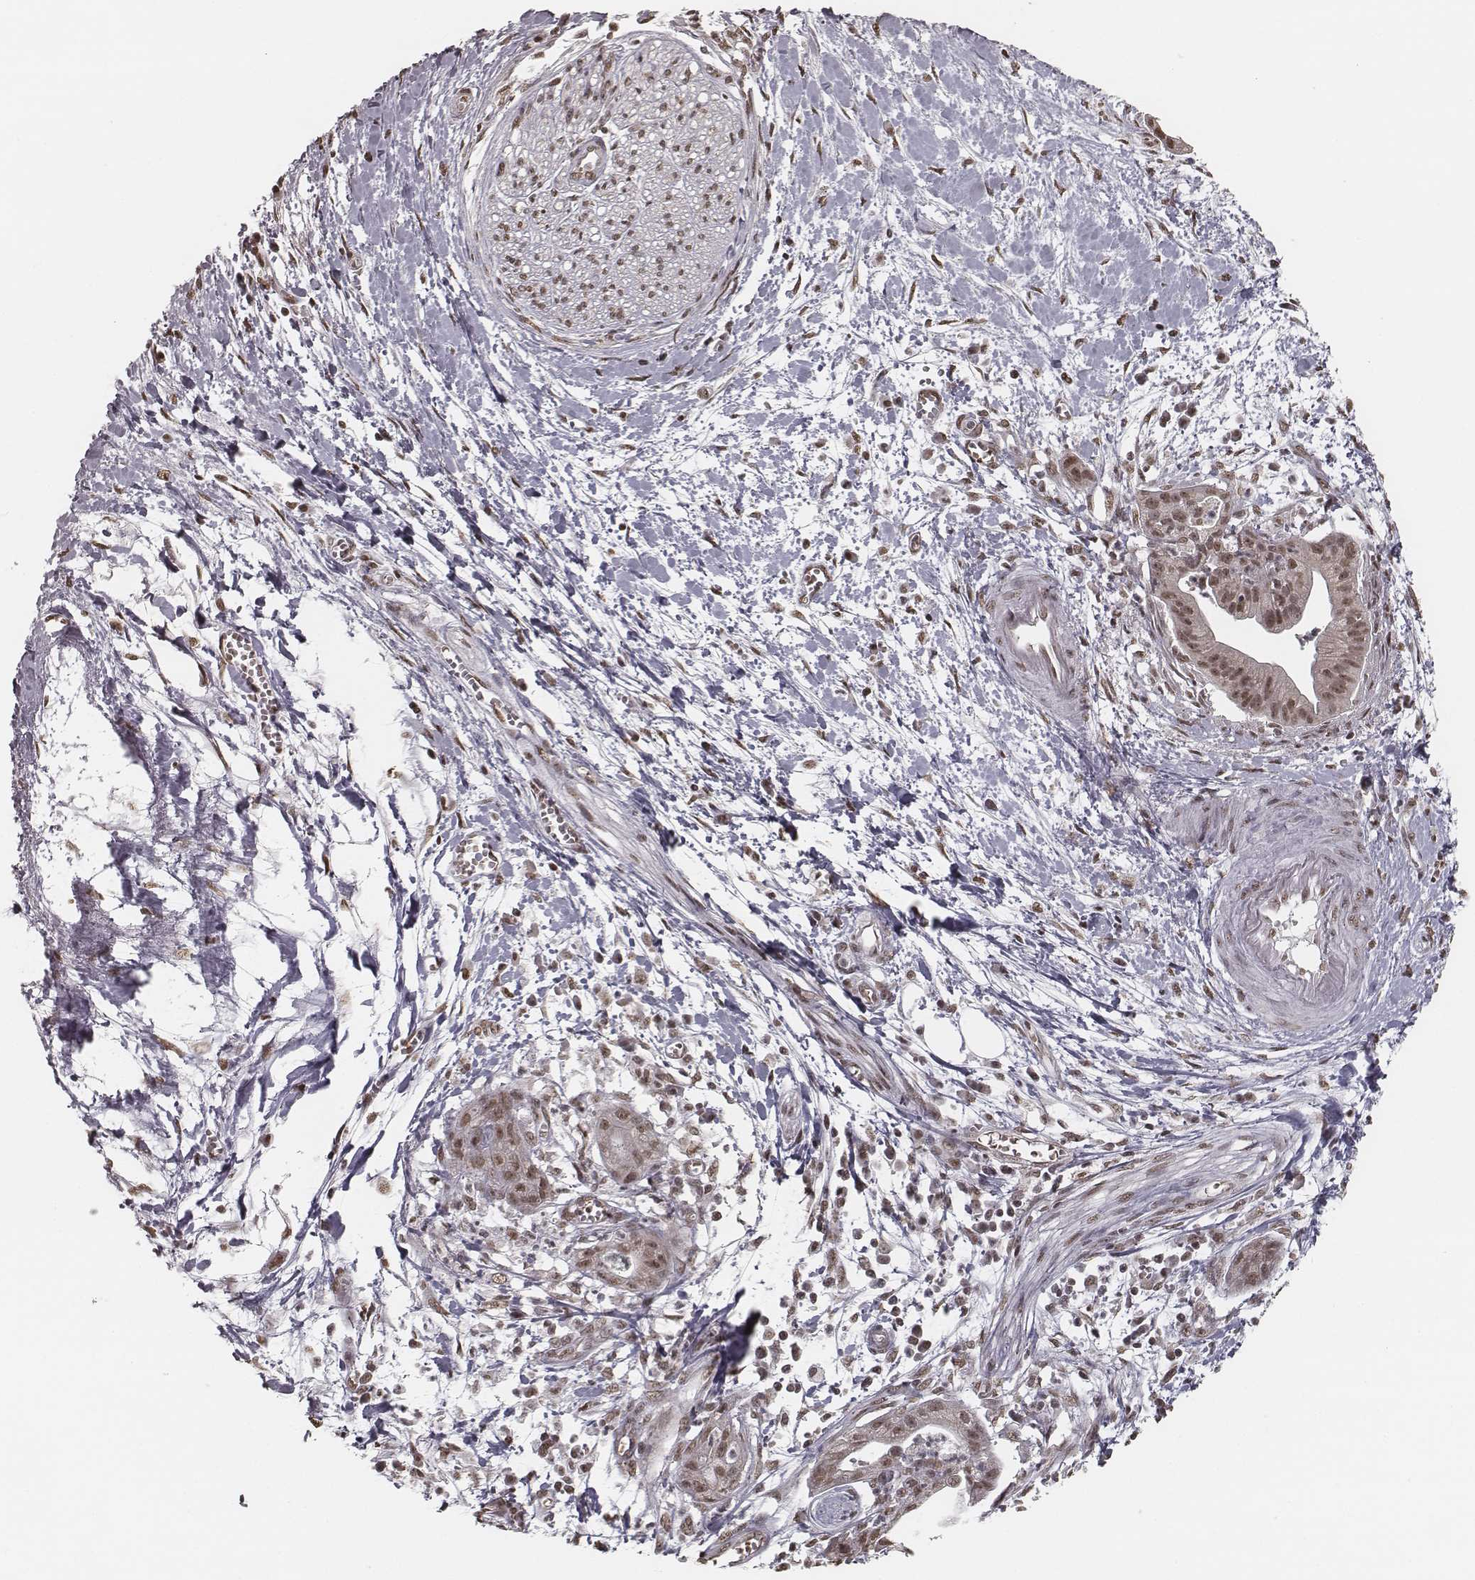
{"staining": {"intensity": "moderate", "quantity": ">75%", "location": "nuclear"}, "tissue": "pancreatic cancer", "cell_type": "Tumor cells", "image_type": "cancer", "snomed": [{"axis": "morphology", "description": "Normal tissue, NOS"}, {"axis": "morphology", "description": "Adenocarcinoma, NOS"}, {"axis": "topography", "description": "Lymph node"}, {"axis": "topography", "description": "Pancreas"}], "caption": "Brown immunohistochemical staining in pancreatic cancer (adenocarcinoma) shows moderate nuclear expression in approximately >75% of tumor cells.", "gene": "HMGA2", "patient": {"sex": "female", "age": 58}}